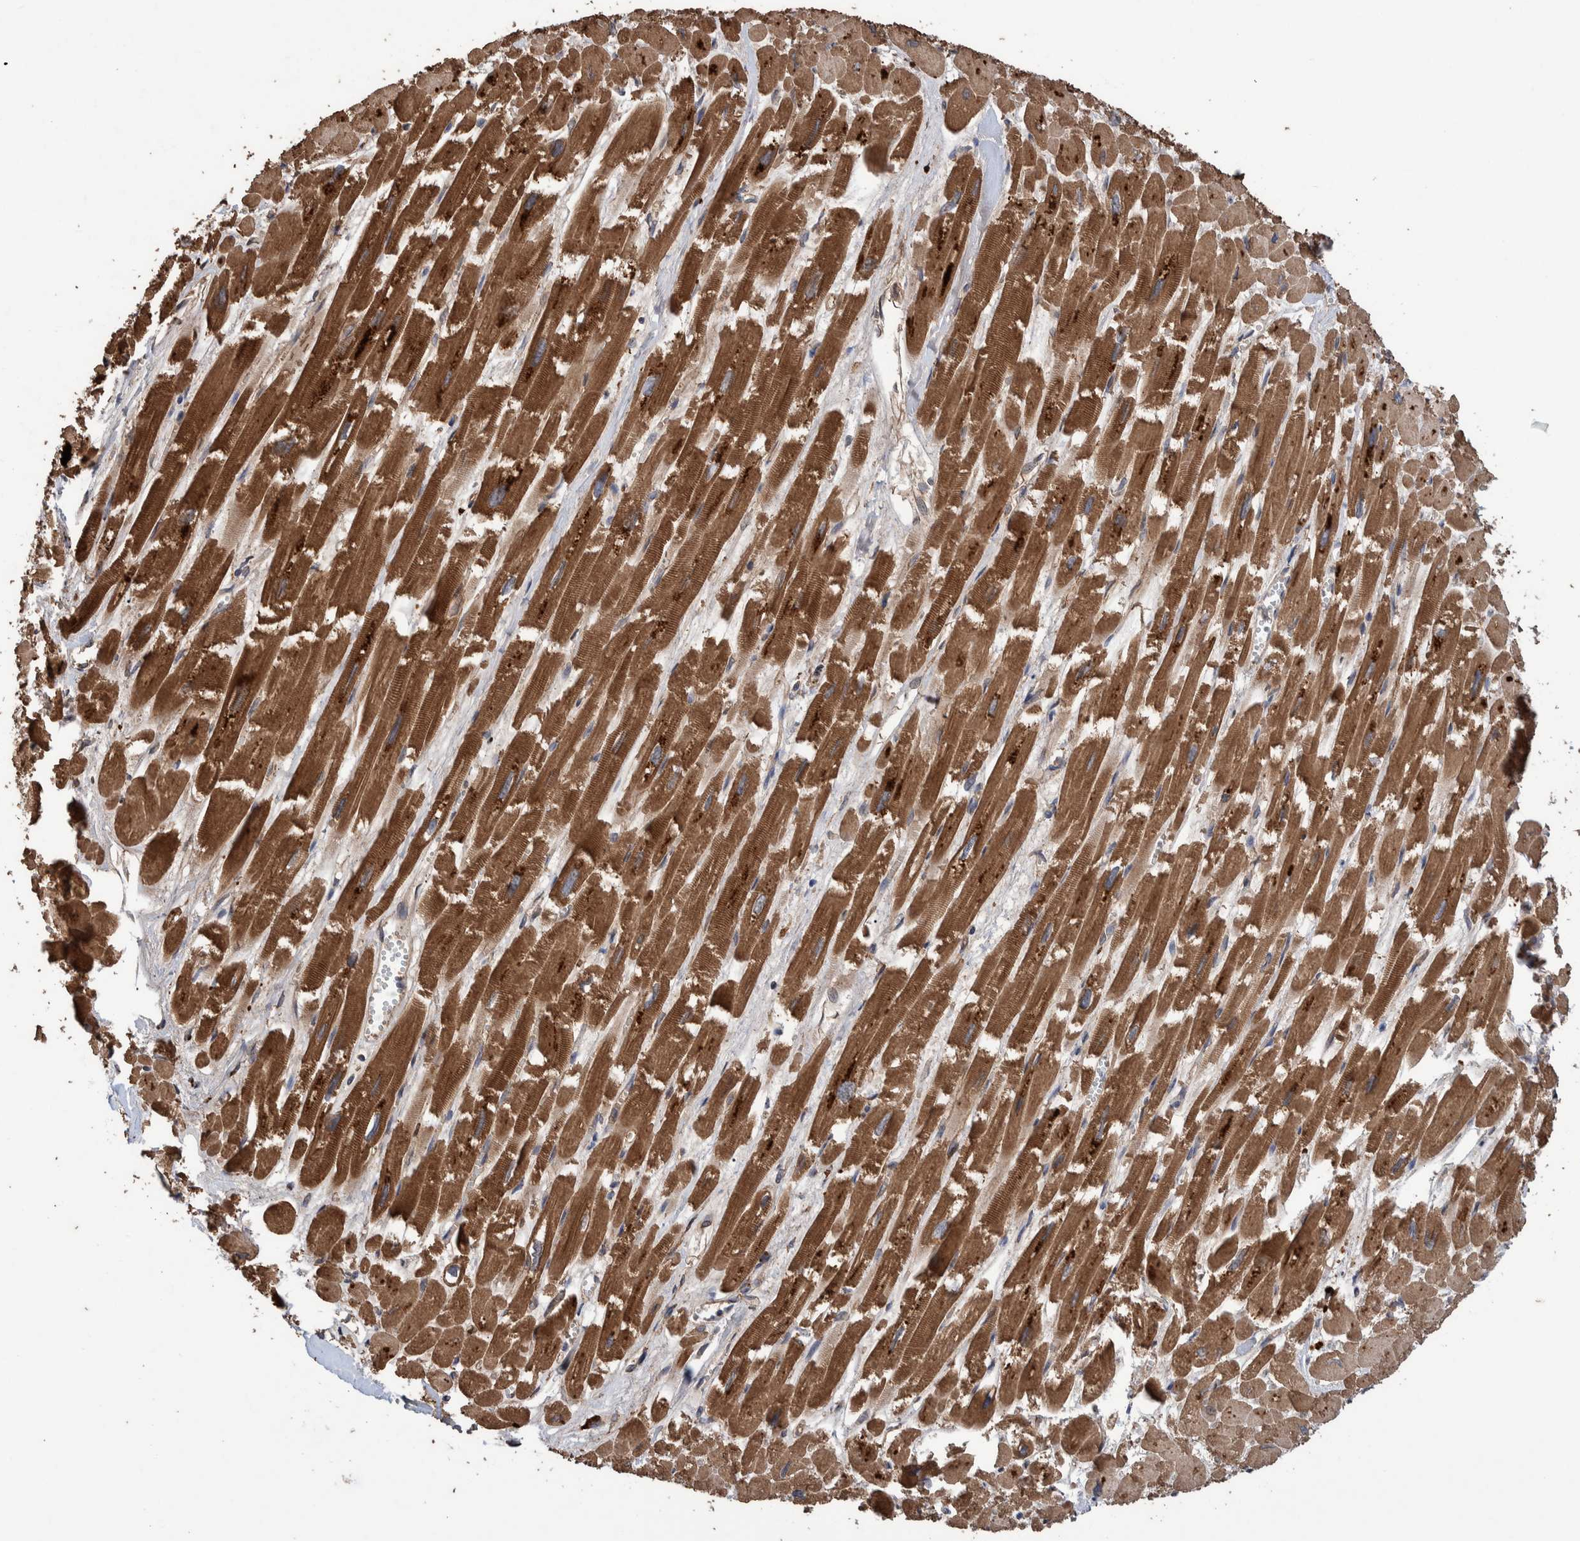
{"staining": {"intensity": "strong", "quantity": ">75%", "location": "cytoplasmic/membranous"}, "tissue": "heart muscle", "cell_type": "Cardiomyocytes", "image_type": "normal", "snomed": [{"axis": "morphology", "description": "Normal tissue, NOS"}, {"axis": "topography", "description": "Heart"}], "caption": "Heart muscle stained with immunohistochemistry (IHC) exhibits strong cytoplasmic/membranous expression in about >75% of cardiomyocytes. (Stains: DAB (3,3'-diaminobenzidine) in brown, nuclei in blue, Microscopy: brightfield microscopy at high magnification).", "gene": "ENSG00000251537", "patient": {"sex": "male", "age": 54}}